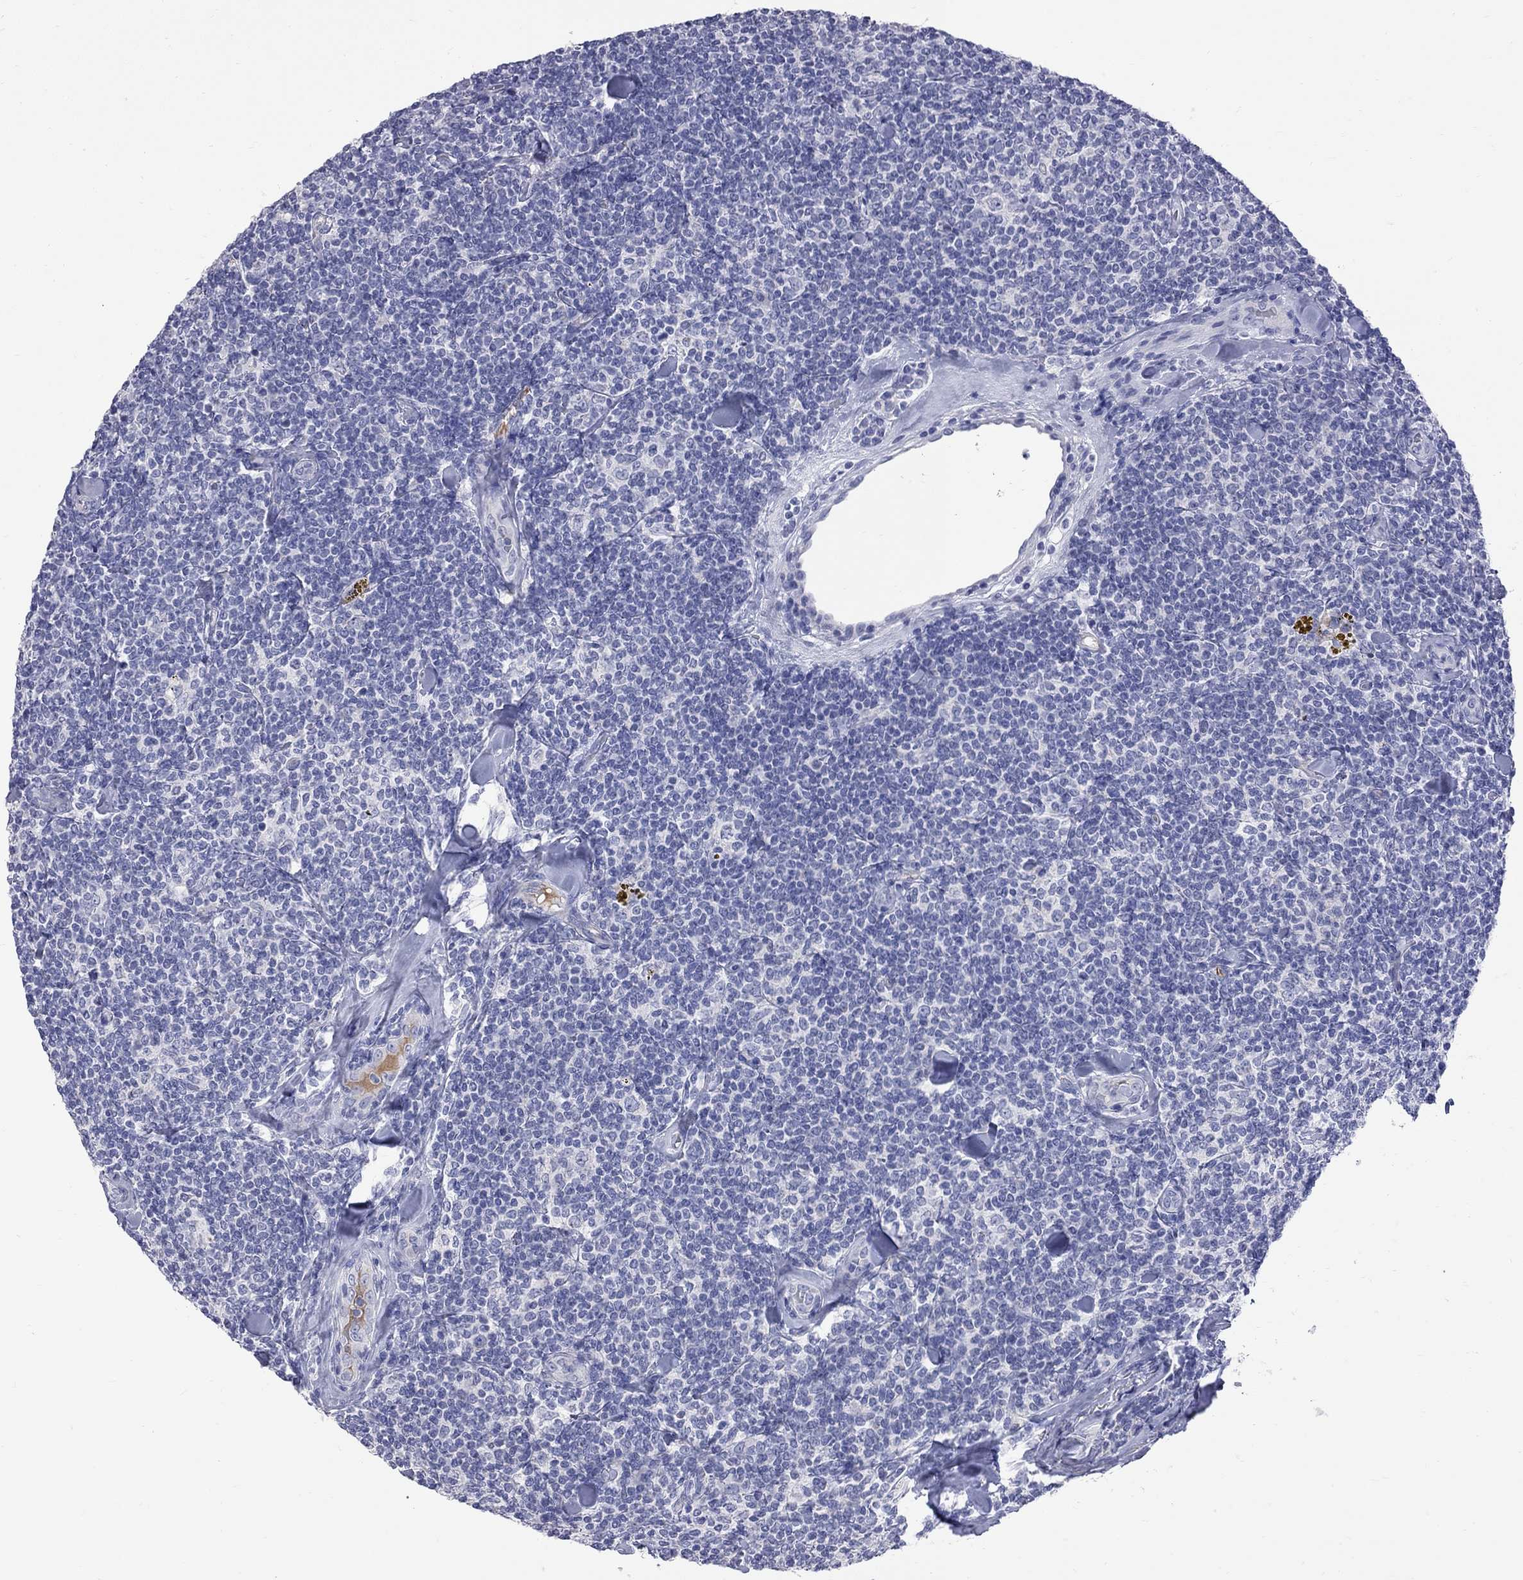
{"staining": {"intensity": "negative", "quantity": "none", "location": "none"}, "tissue": "lymphoma", "cell_type": "Tumor cells", "image_type": "cancer", "snomed": [{"axis": "morphology", "description": "Malignant lymphoma, non-Hodgkin's type, Low grade"}, {"axis": "topography", "description": "Lymph node"}], "caption": "Protein analysis of malignant lymphoma, non-Hodgkin's type (low-grade) reveals no significant staining in tumor cells.", "gene": "KCND2", "patient": {"sex": "female", "age": 56}}